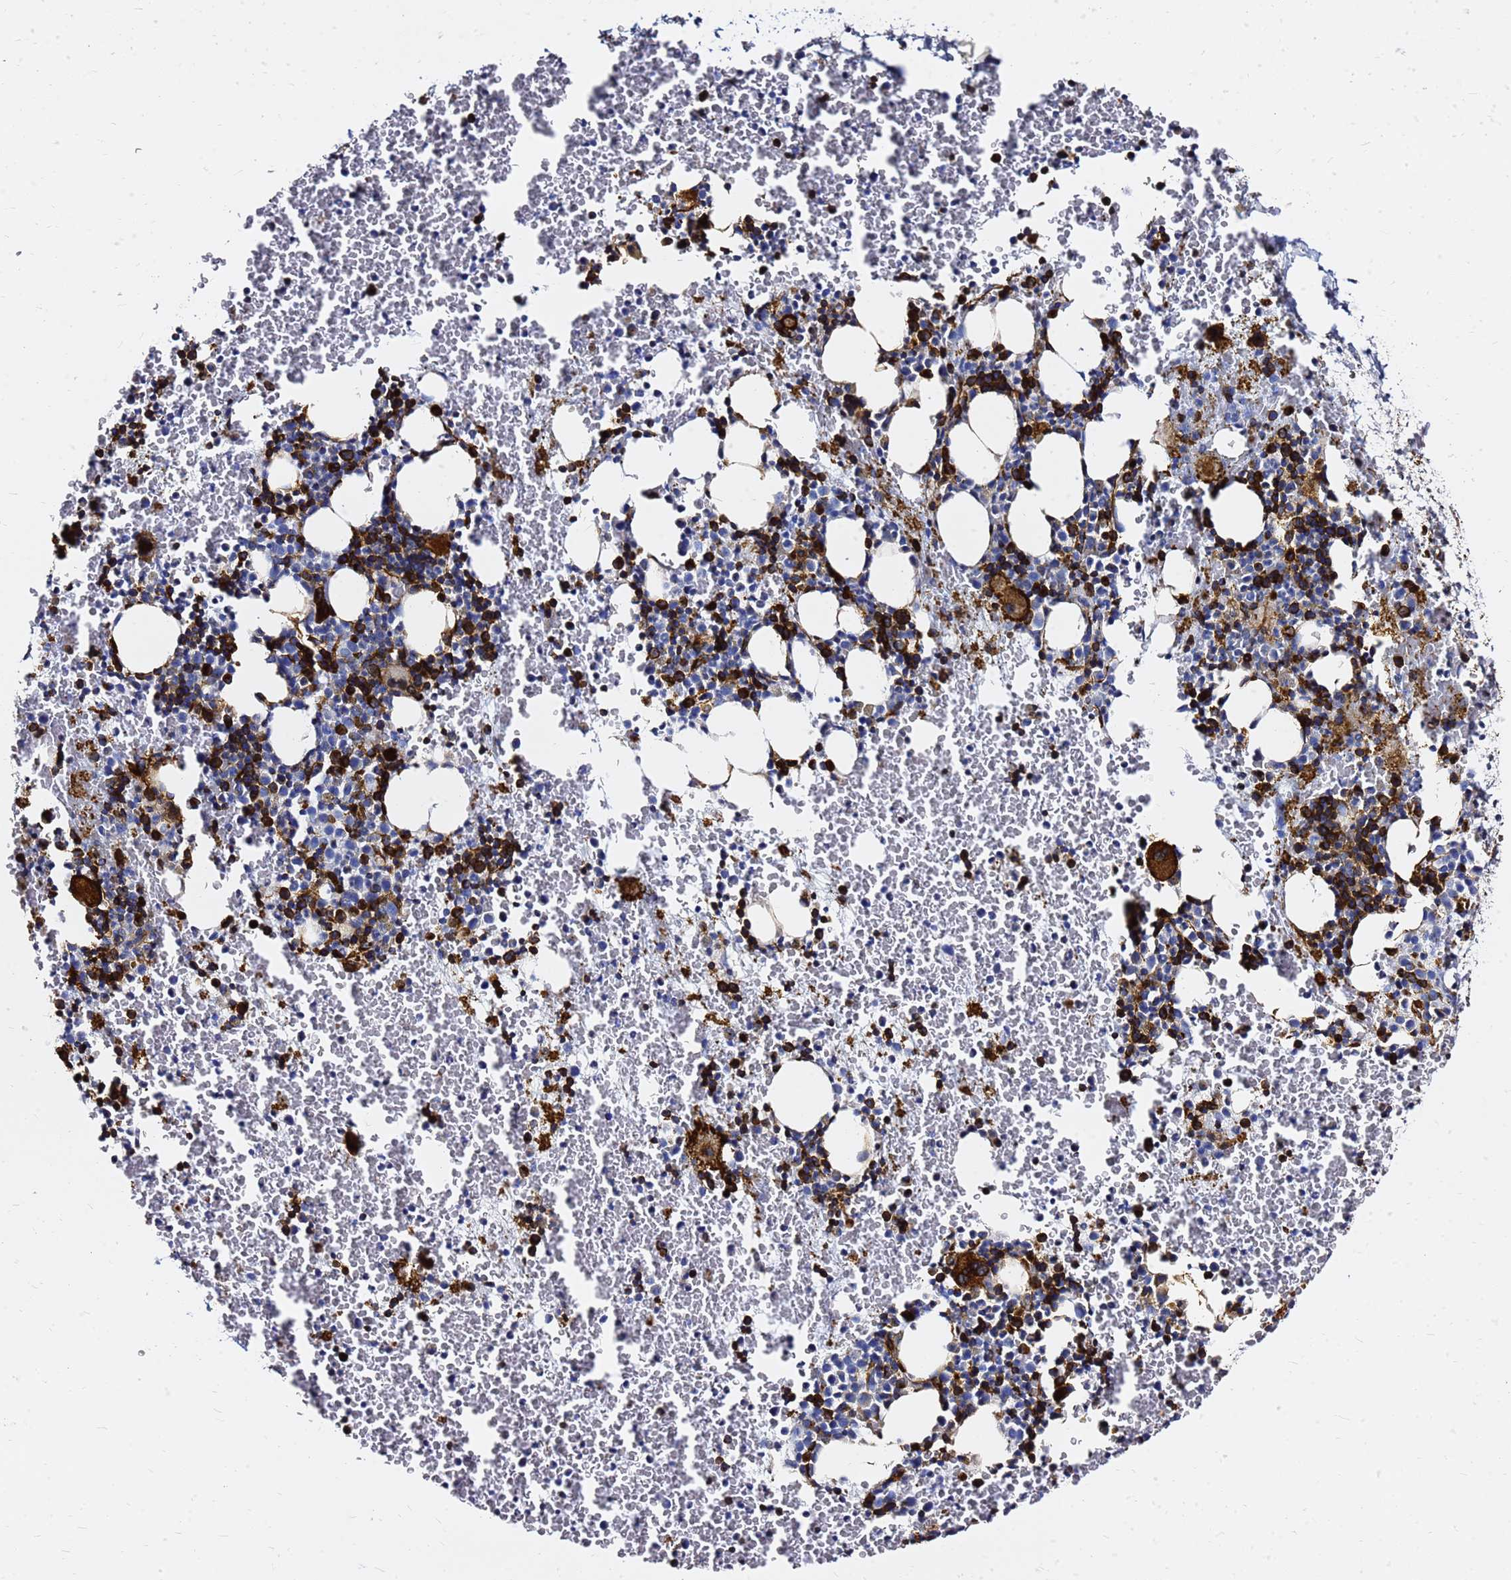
{"staining": {"intensity": "strong", "quantity": "25%-75%", "location": "cytoplasmic/membranous"}, "tissue": "bone marrow", "cell_type": "Hematopoietic cells", "image_type": "normal", "snomed": [{"axis": "morphology", "description": "Normal tissue, NOS"}, {"axis": "topography", "description": "Bone marrow"}], "caption": "This micrograph shows IHC staining of normal human bone marrow, with high strong cytoplasmic/membranous positivity in approximately 25%-75% of hematopoietic cells.", "gene": "TUBA8", "patient": {"sex": "male", "age": 11}}